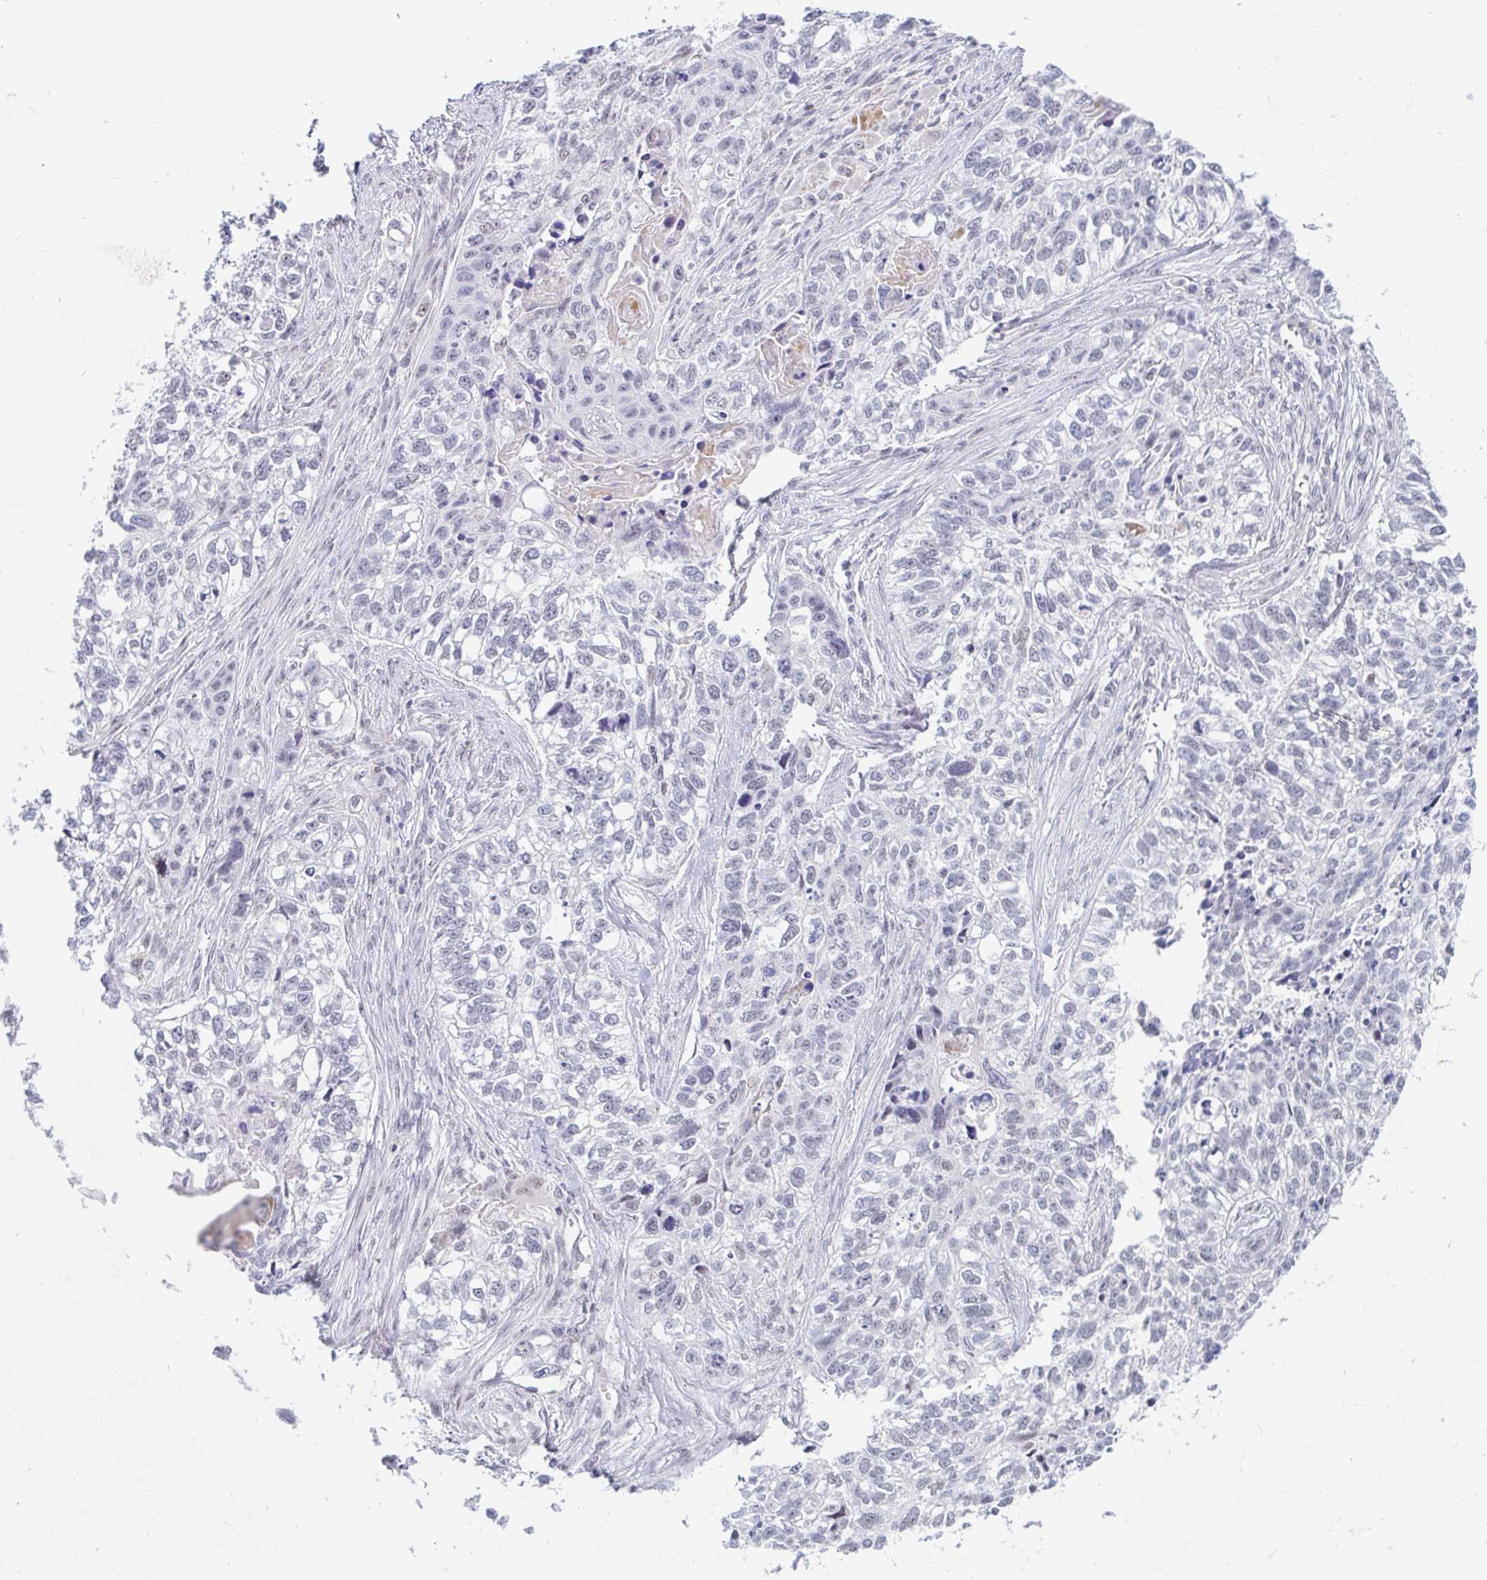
{"staining": {"intensity": "negative", "quantity": "none", "location": "none"}, "tissue": "lung cancer", "cell_type": "Tumor cells", "image_type": "cancer", "snomed": [{"axis": "morphology", "description": "Squamous cell carcinoma, NOS"}, {"axis": "topography", "description": "Lung"}], "caption": "Squamous cell carcinoma (lung) stained for a protein using immunohistochemistry (IHC) reveals no staining tumor cells.", "gene": "COL28A1", "patient": {"sex": "male", "age": 74}}